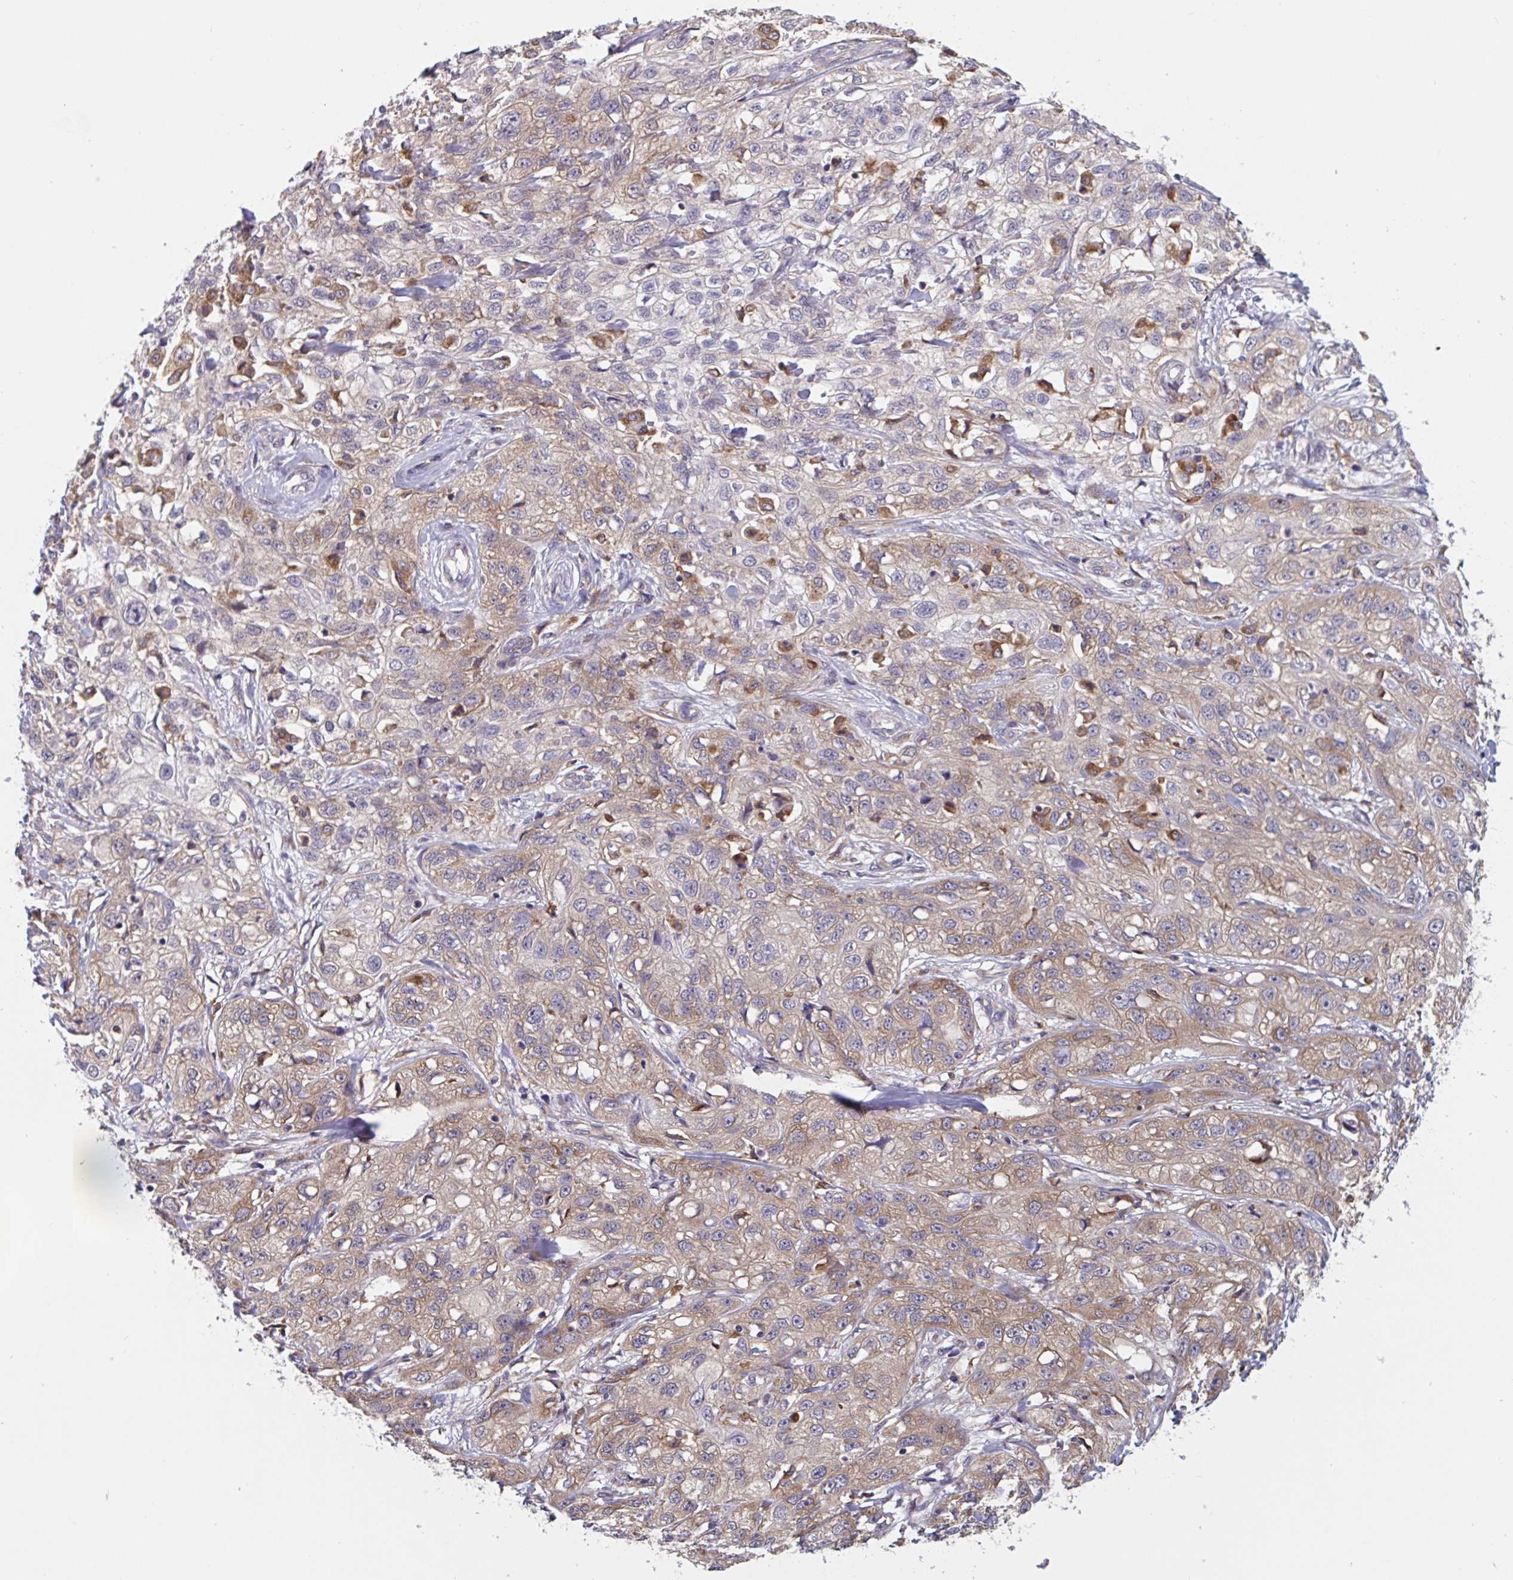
{"staining": {"intensity": "moderate", "quantity": "25%-75%", "location": "cytoplasmic/membranous"}, "tissue": "skin cancer", "cell_type": "Tumor cells", "image_type": "cancer", "snomed": [{"axis": "morphology", "description": "Squamous cell carcinoma, NOS"}, {"axis": "topography", "description": "Skin"}, {"axis": "topography", "description": "Vulva"}], "caption": "Skin cancer stained with DAB (3,3'-diaminobenzidine) IHC demonstrates medium levels of moderate cytoplasmic/membranous positivity in approximately 25%-75% of tumor cells.", "gene": "SNX8", "patient": {"sex": "female", "age": 86}}